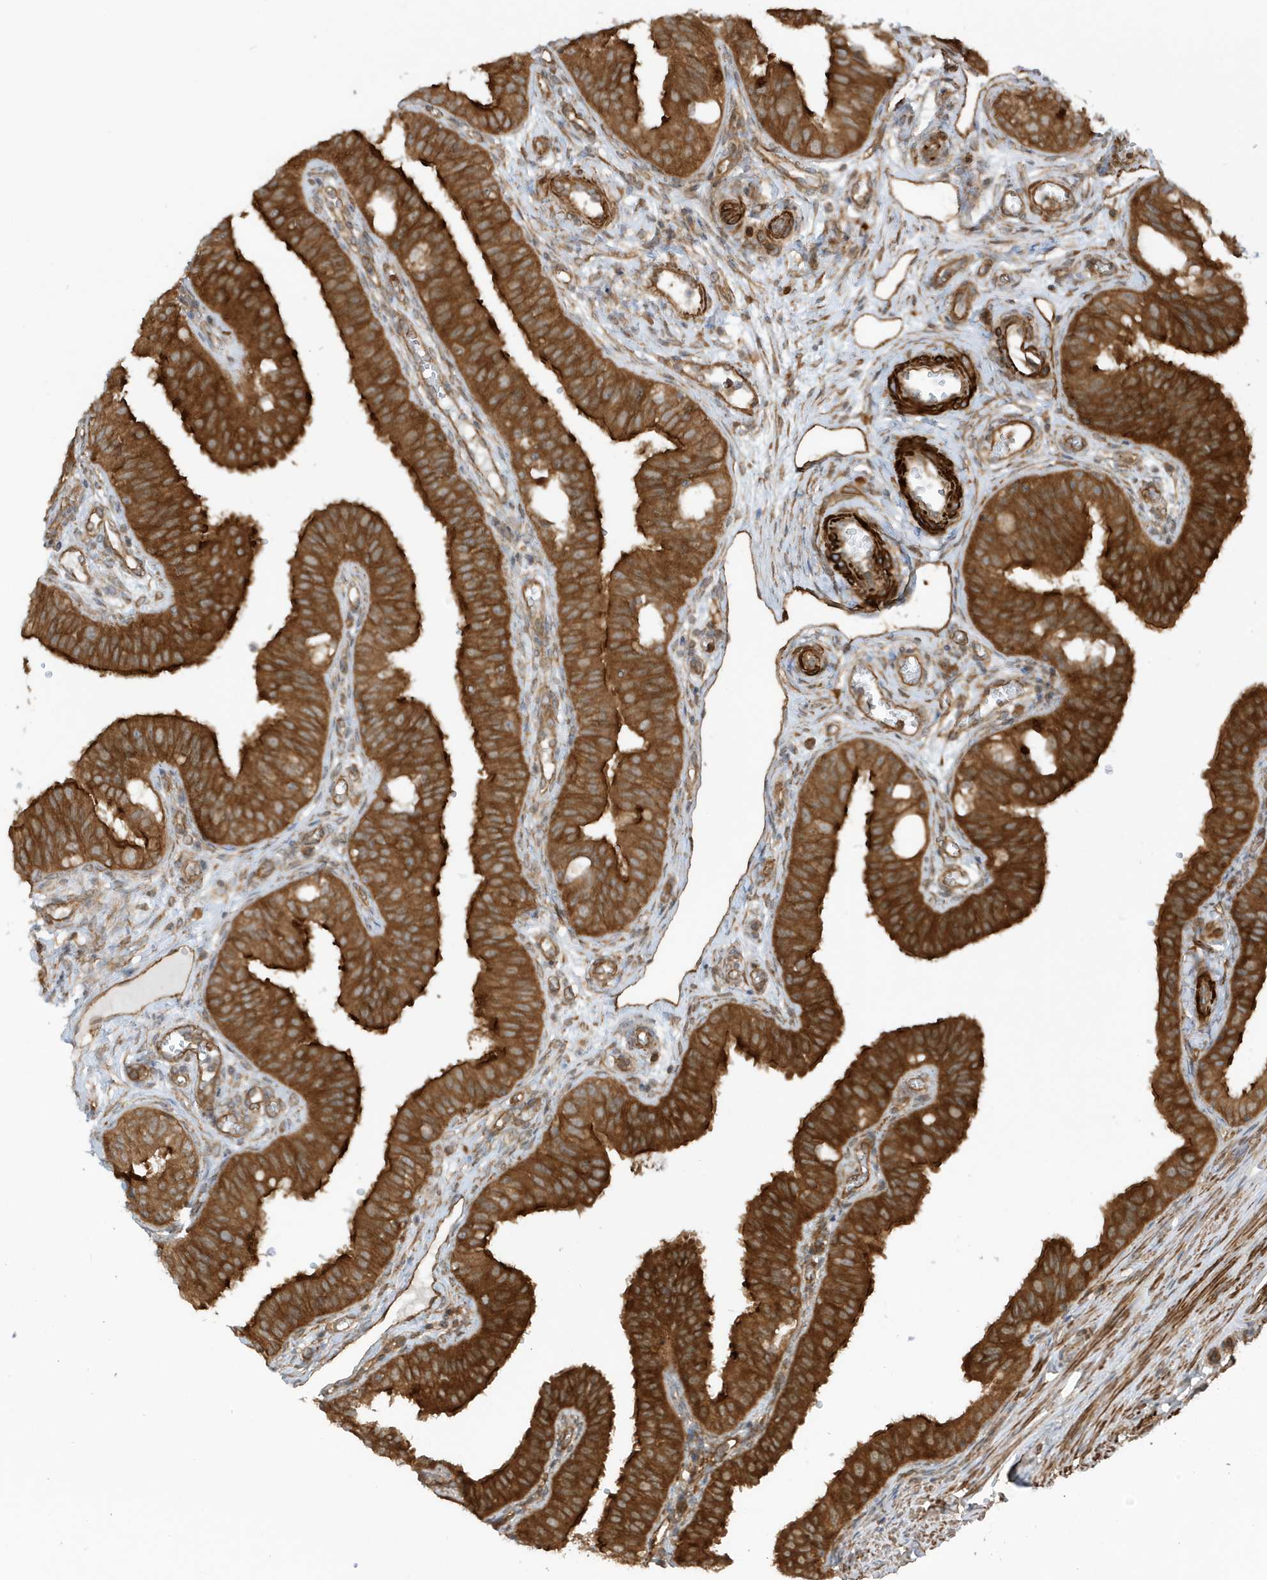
{"staining": {"intensity": "strong", "quantity": ">75%", "location": "cytoplasmic/membranous"}, "tissue": "fallopian tube", "cell_type": "Glandular cells", "image_type": "normal", "snomed": [{"axis": "morphology", "description": "Normal tissue, NOS"}, {"axis": "topography", "description": "Fallopian tube"}, {"axis": "topography", "description": "Ovary"}], "caption": "Immunohistochemistry (IHC) histopathology image of normal fallopian tube: fallopian tube stained using immunohistochemistry displays high levels of strong protein expression localized specifically in the cytoplasmic/membranous of glandular cells, appearing as a cytoplasmic/membranous brown color.", "gene": "CDC42EP3", "patient": {"sex": "female", "age": 42}}